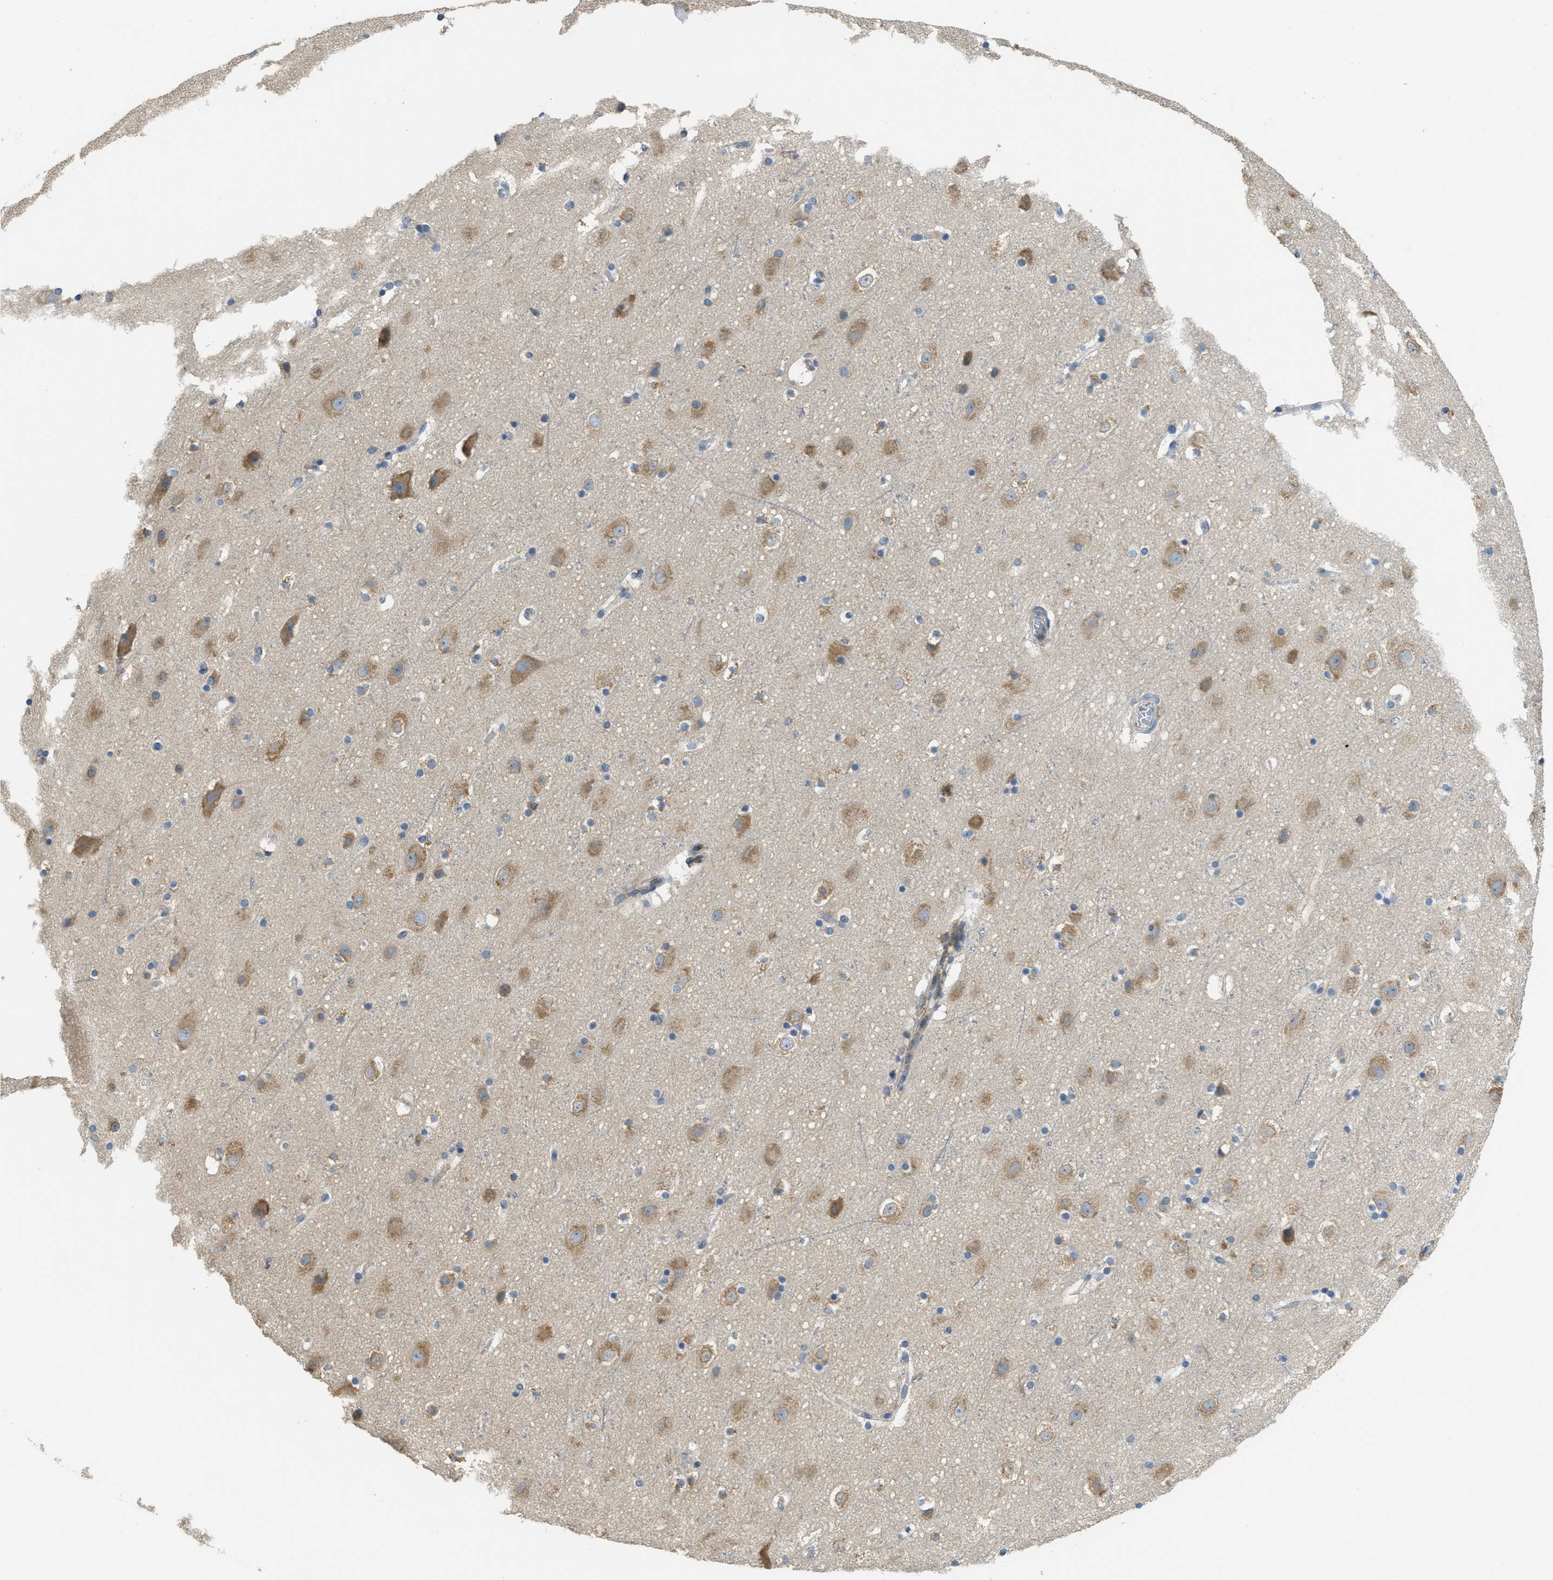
{"staining": {"intensity": "weak", "quantity": ">75%", "location": "cytoplasmic/membranous"}, "tissue": "cerebral cortex", "cell_type": "Endothelial cells", "image_type": "normal", "snomed": [{"axis": "morphology", "description": "Normal tissue, NOS"}, {"axis": "topography", "description": "Cerebral cortex"}], "caption": "Endothelial cells show weak cytoplasmic/membranous expression in about >75% of cells in unremarkable cerebral cortex. (Stains: DAB in brown, nuclei in blue, Microscopy: brightfield microscopy at high magnification).", "gene": "SSR1", "patient": {"sex": "male", "age": 45}}